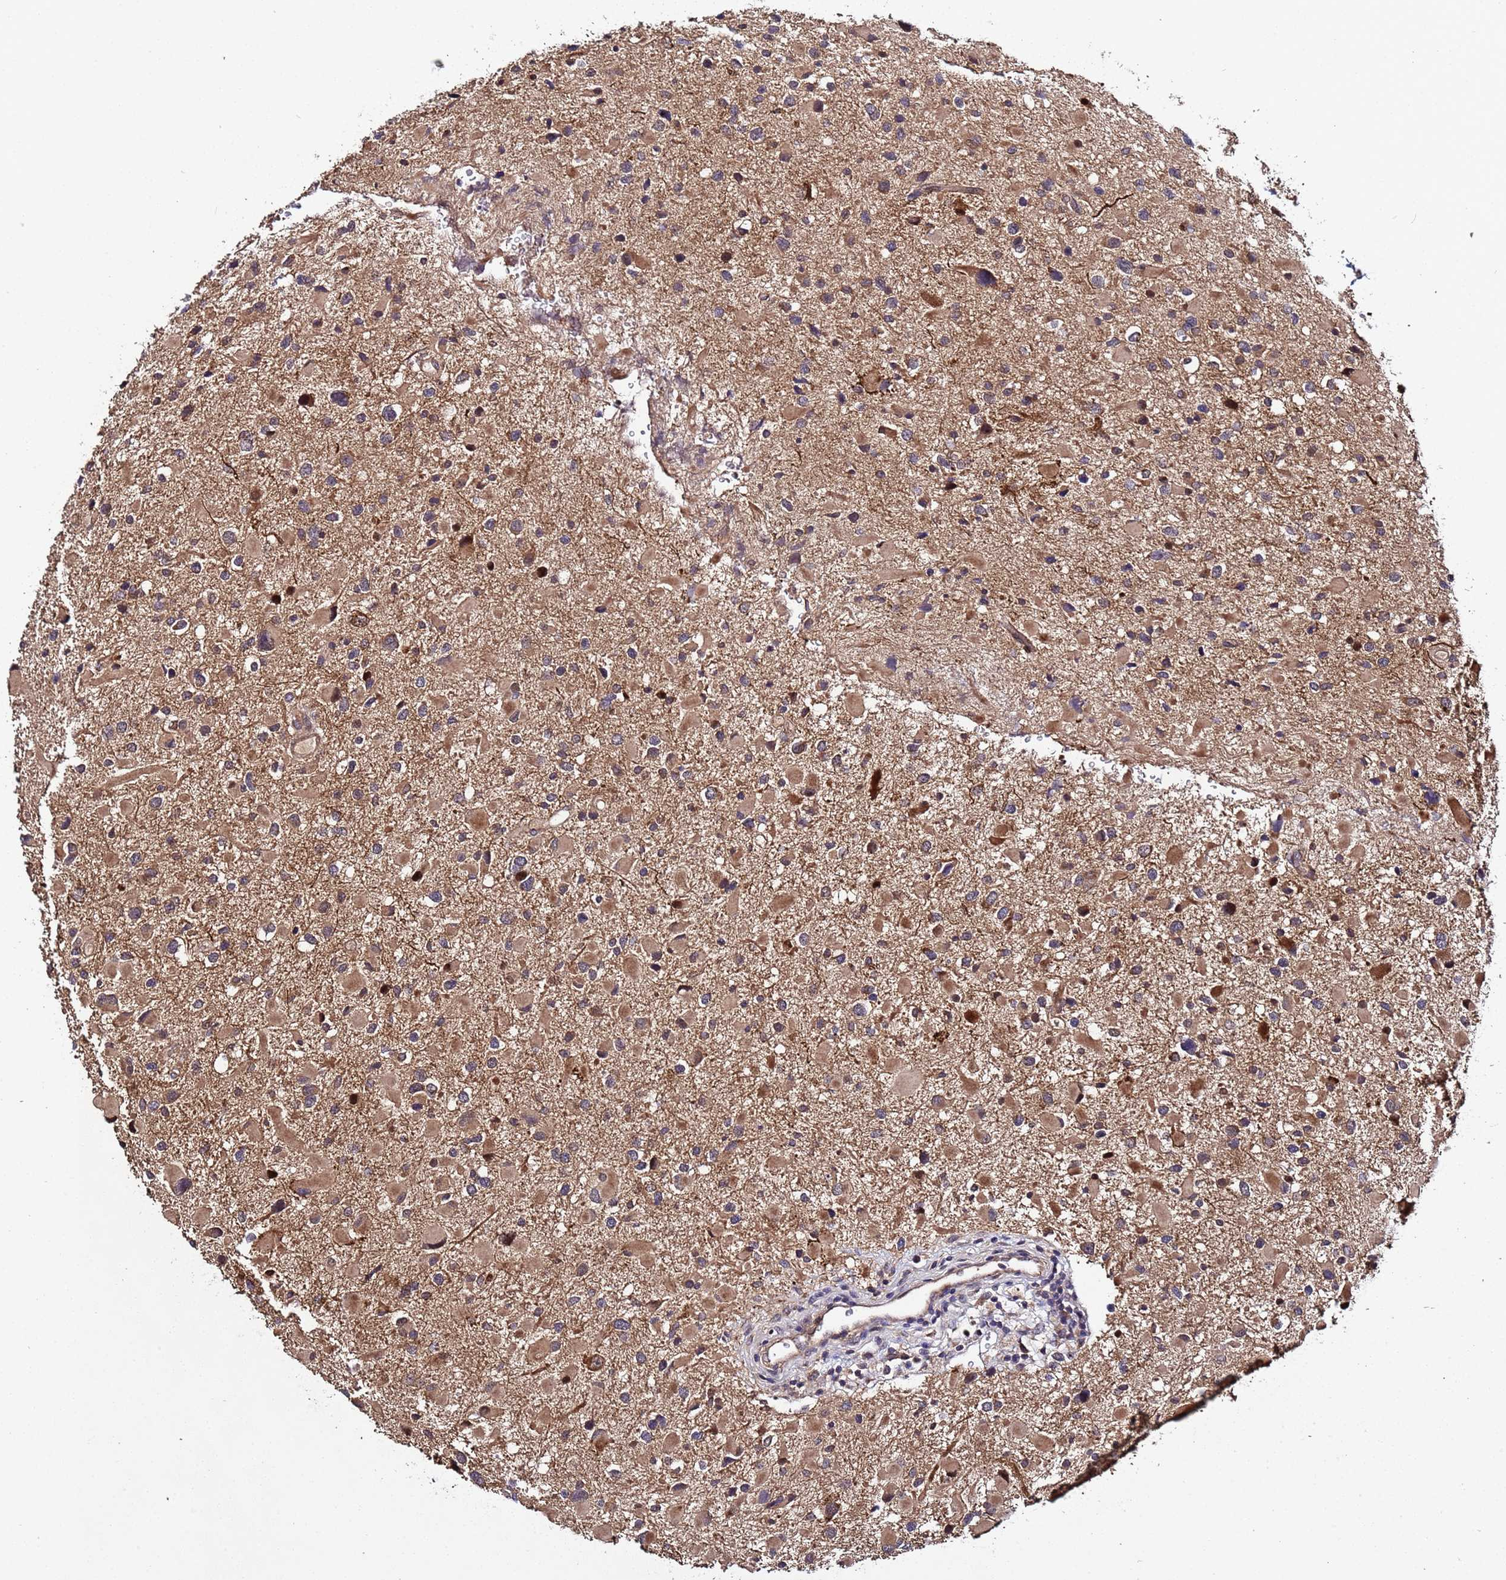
{"staining": {"intensity": "moderate", "quantity": "25%-75%", "location": "cytoplasmic/membranous"}, "tissue": "glioma", "cell_type": "Tumor cells", "image_type": "cancer", "snomed": [{"axis": "morphology", "description": "Glioma, malignant, Low grade"}, {"axis": "topography", "description": "Brain"}], "caption": "About 25%-75% of tumor cells in human glioma exhibit moderate cytoplasmic/membranous protein staining as visualized by brown immunohistochemical staining.", "gene": "PLXDC2", "patient": {"sex": "female", "age": 32}}